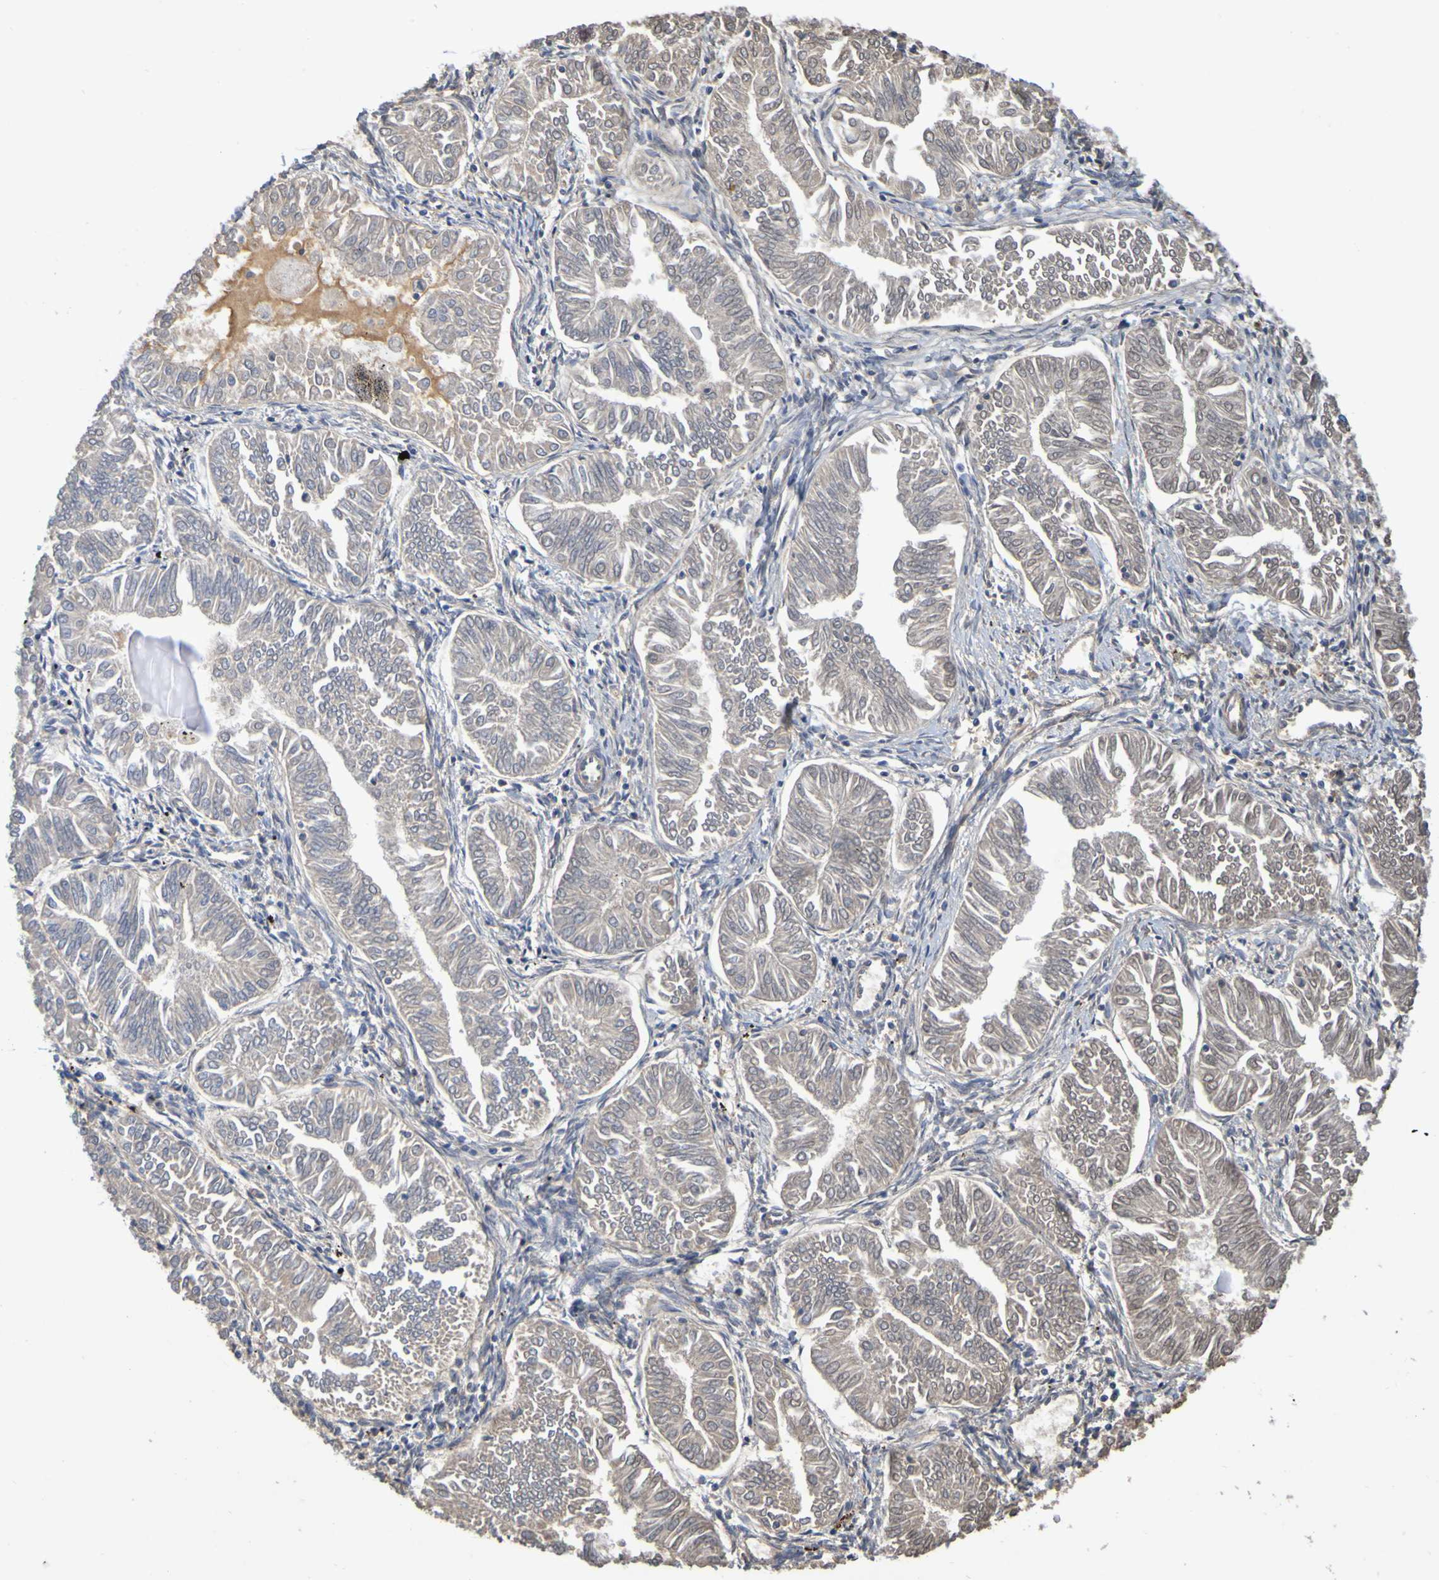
{"staining": {"intensity": "weak", "quantity": "25%-75%", "location": "cytoplasmic/membranous"}, "tissue": "endometrial cancer", "cell_type": "Tumor cells", "image_type": "cancer", "snomed": [{"axis": "morphology", "description": "Adenocarcinoma, NOS"}, {"axis": "topography", "description": "Endometrium"}], "caption": "IHC (DAB (3,3'-diaminobenzidine)) staining of human endometrial cancer shows weak cytoplasmic/membranous protein positivity in approximately 25%-75% of tumor cells.", "gene": "GAB3", "patient": {"sex": "female", "age": 53}}